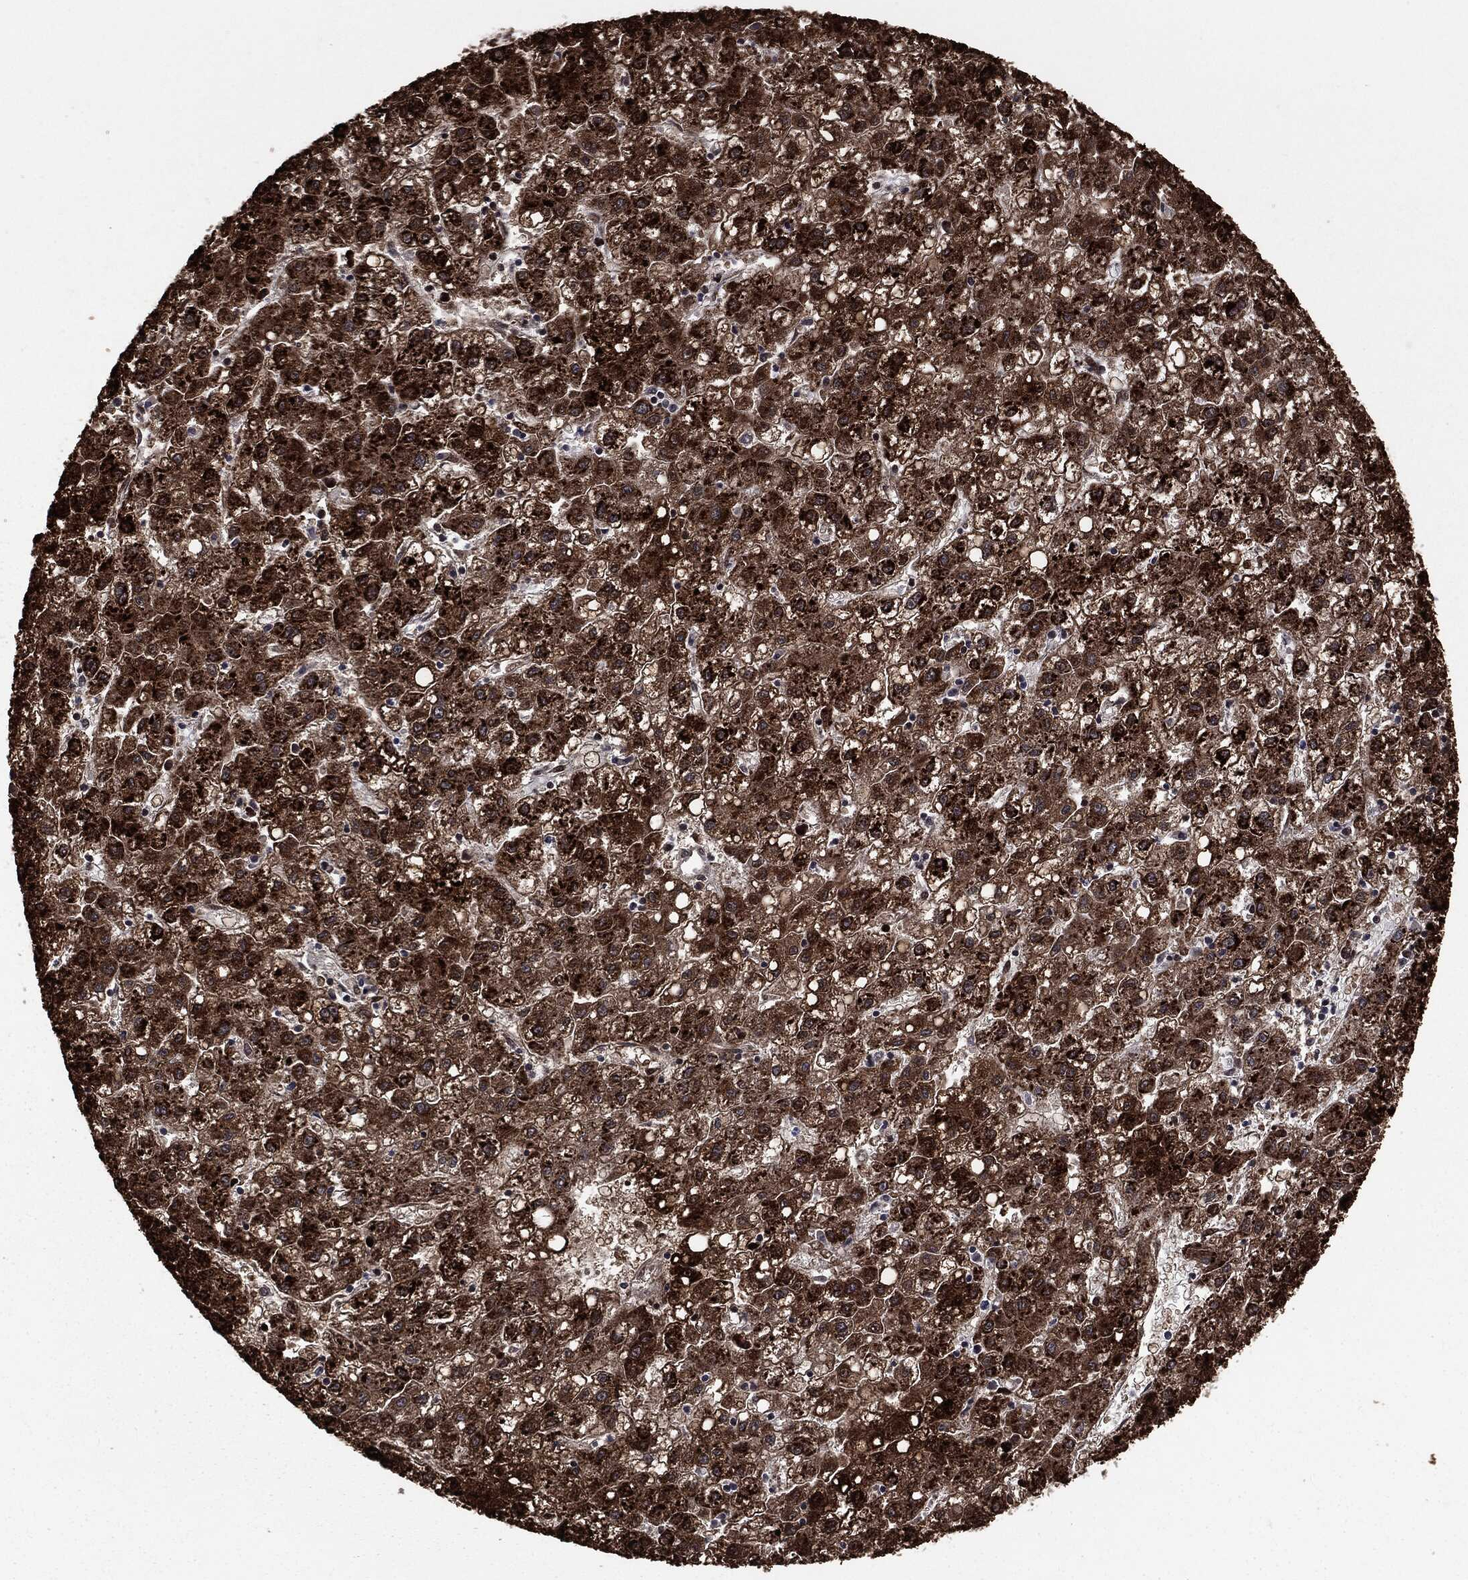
{"staining": {"intensity": "strong", "quantity": ">75%", "location": "cytoplasmic/membranous,nuclear"}, "tissue": "liver cancer", "cell_type": "Tumor cells", "image_type": "cancer", "snomed": [{"axis": "morphology", "description": "Carcinoma, Hepatocellular, NOS"}, {"axis": "topography", "description": "Liver"}], "caption": "This is an image of IHC staining of liver cancer (hepatocellular carcinoma), which shows strong expression in the cytoplasmic/membranous and nuclear of tumor cells.", "gene": "DVL2", "patient": {"sex": "male", "age": 72}}